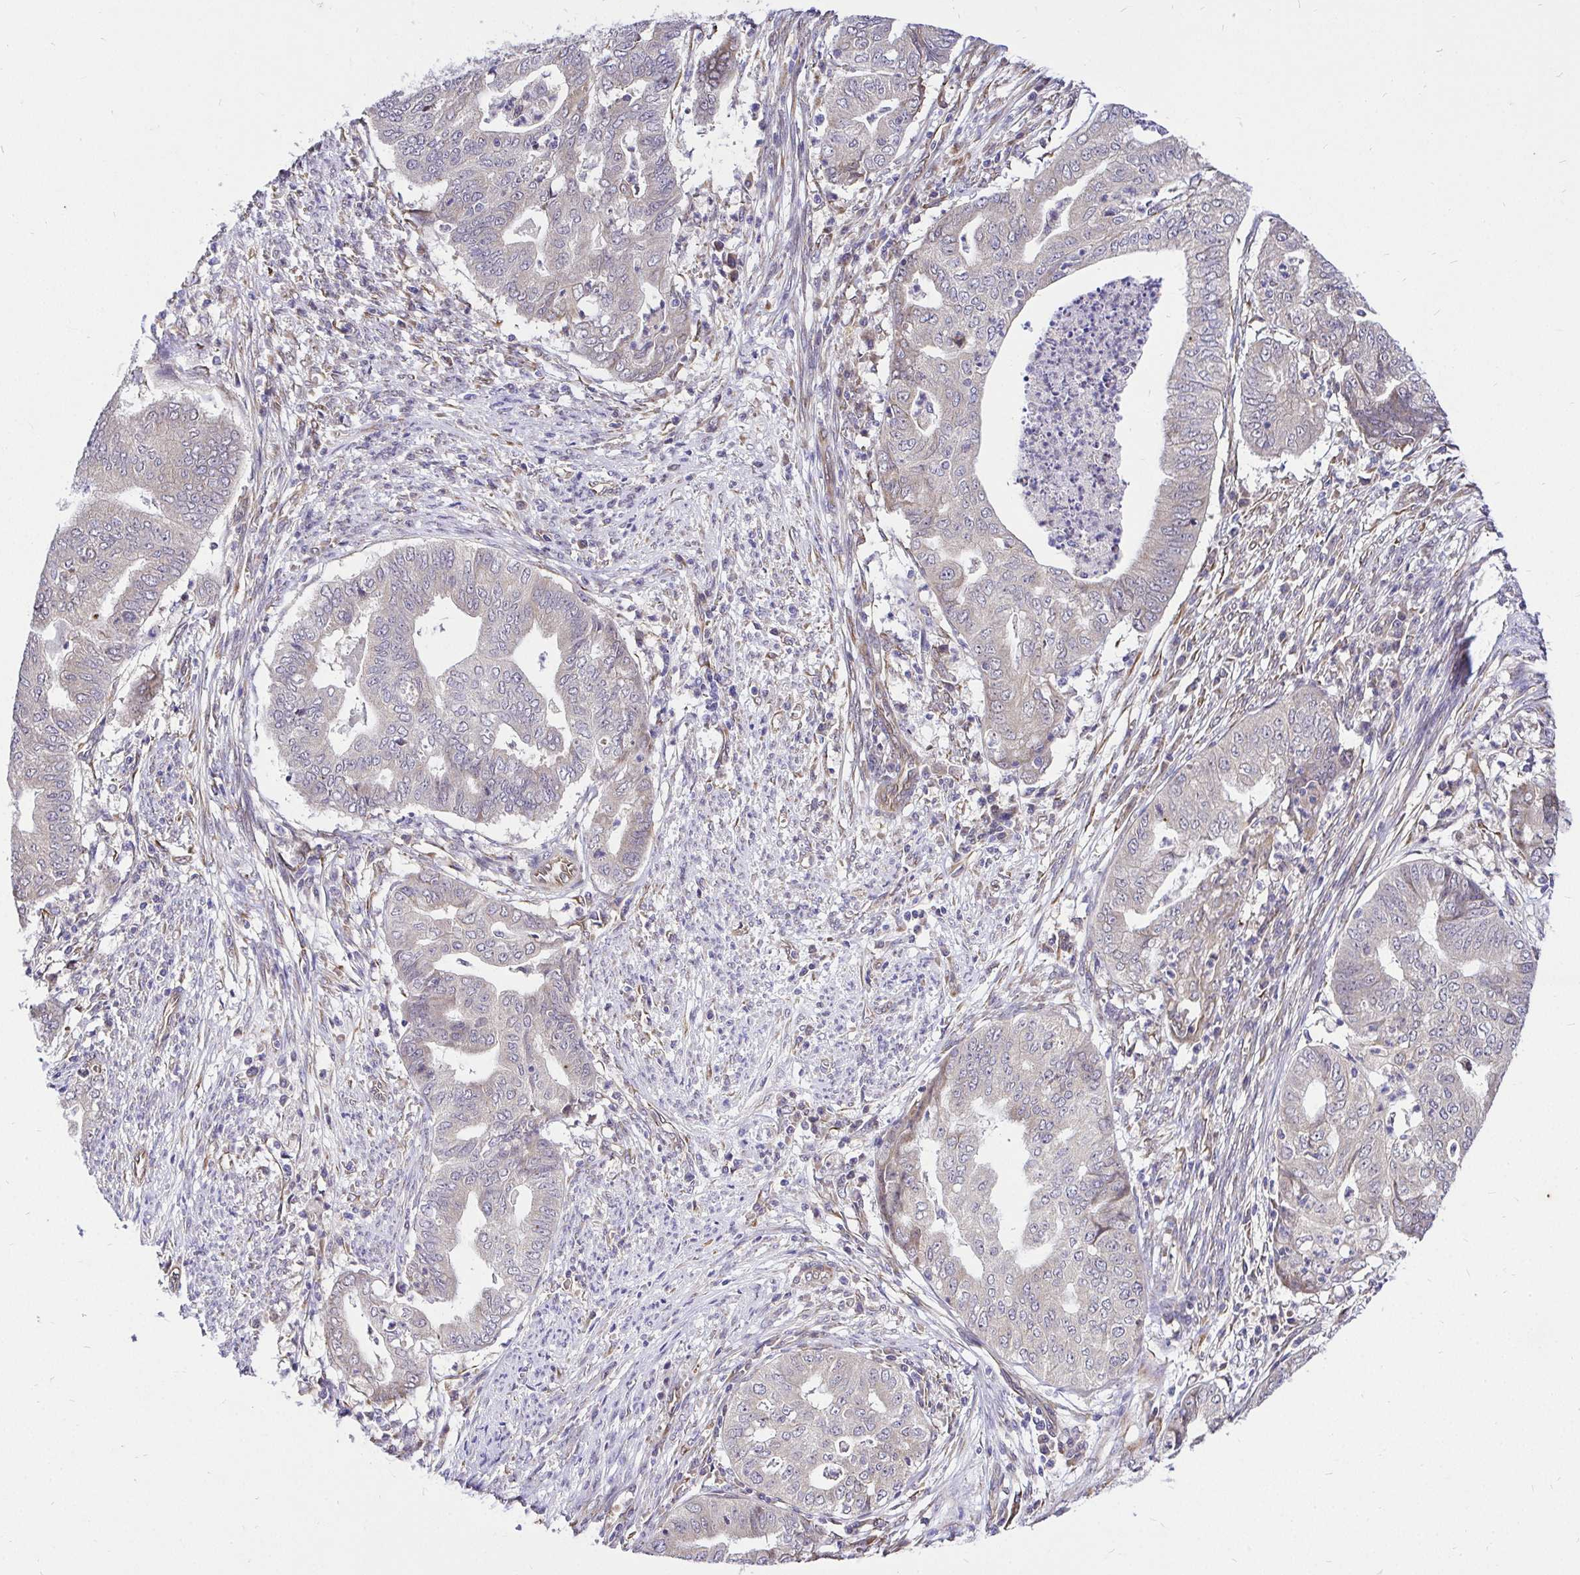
{"staining": {"intensity": "negative", "quantity": "none", "location": "none"}, "tissue": "endometrial cancer", "cell_type": "Tumor cells", "image_type": "cancer", "snomed": [{"axis": "morphology", "description": "Adenocarcinoma, NOS"}, {"axis": "topography", "description": "Endometrium"}], "caption": "A histopathology image of adenocarcinoma (endometrial) stained for a protein demonstrates no brown staining in tumor cells.", "gene": "CCDC122", "patient": {"sex": "female", "age": 79}}